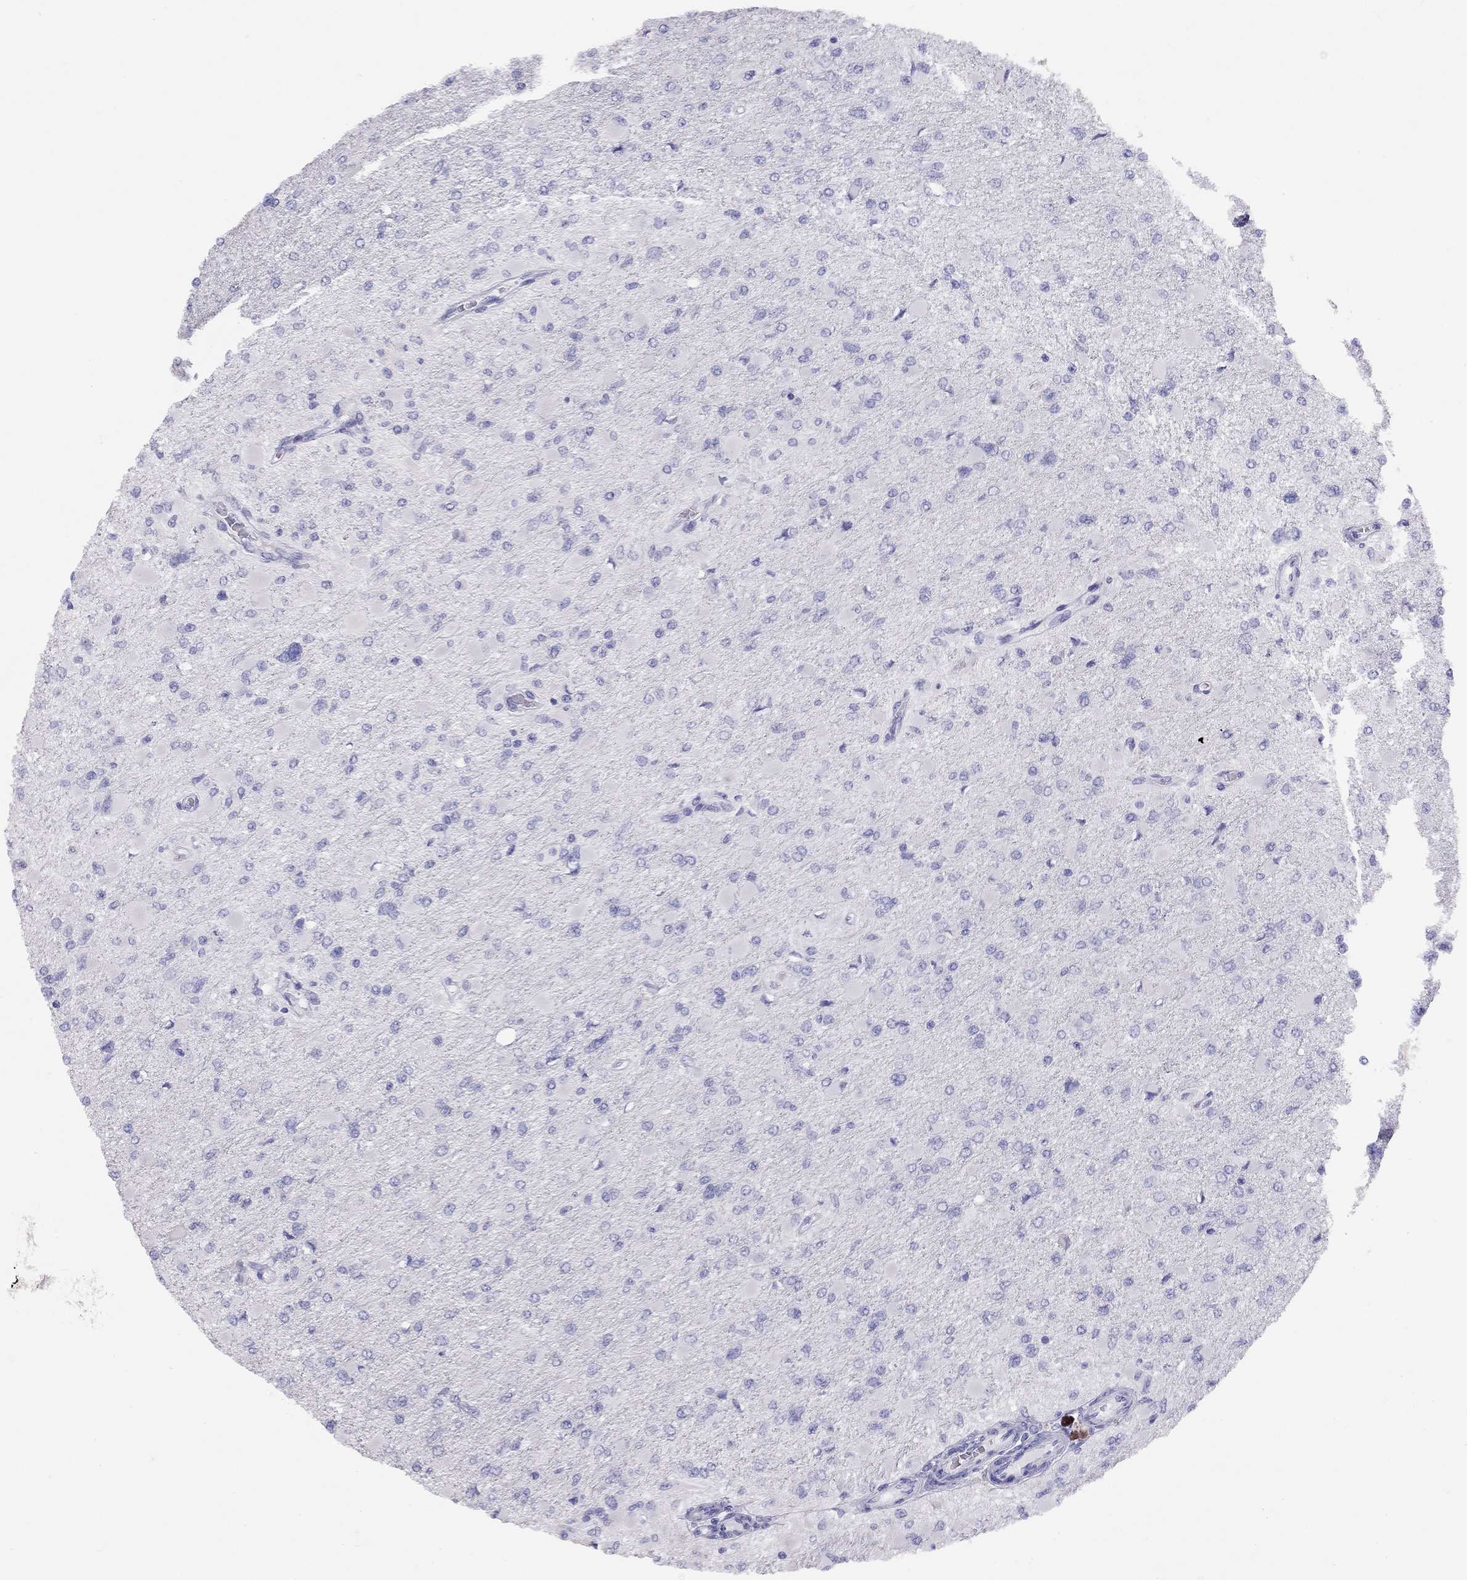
{"staining": {"intensity": "negative", "quantity": "none", "location": "none"}, "tissue": "glioma", "cell_type": "Tumor cells", "image_type": "cancer", "snomed": [{"axis": "morphology", "description": "Glioma, malignant, High grade"}, {"axis": "topography", "description": "Cerebral cortex"}], "caption": "A high-resolution photomicrograph shows immunohistochemistry staining of glioma, which shows no significant staining in tumor cells.", "gene": "LRIT2", "patient": {"sex": "female", "age": 36}}